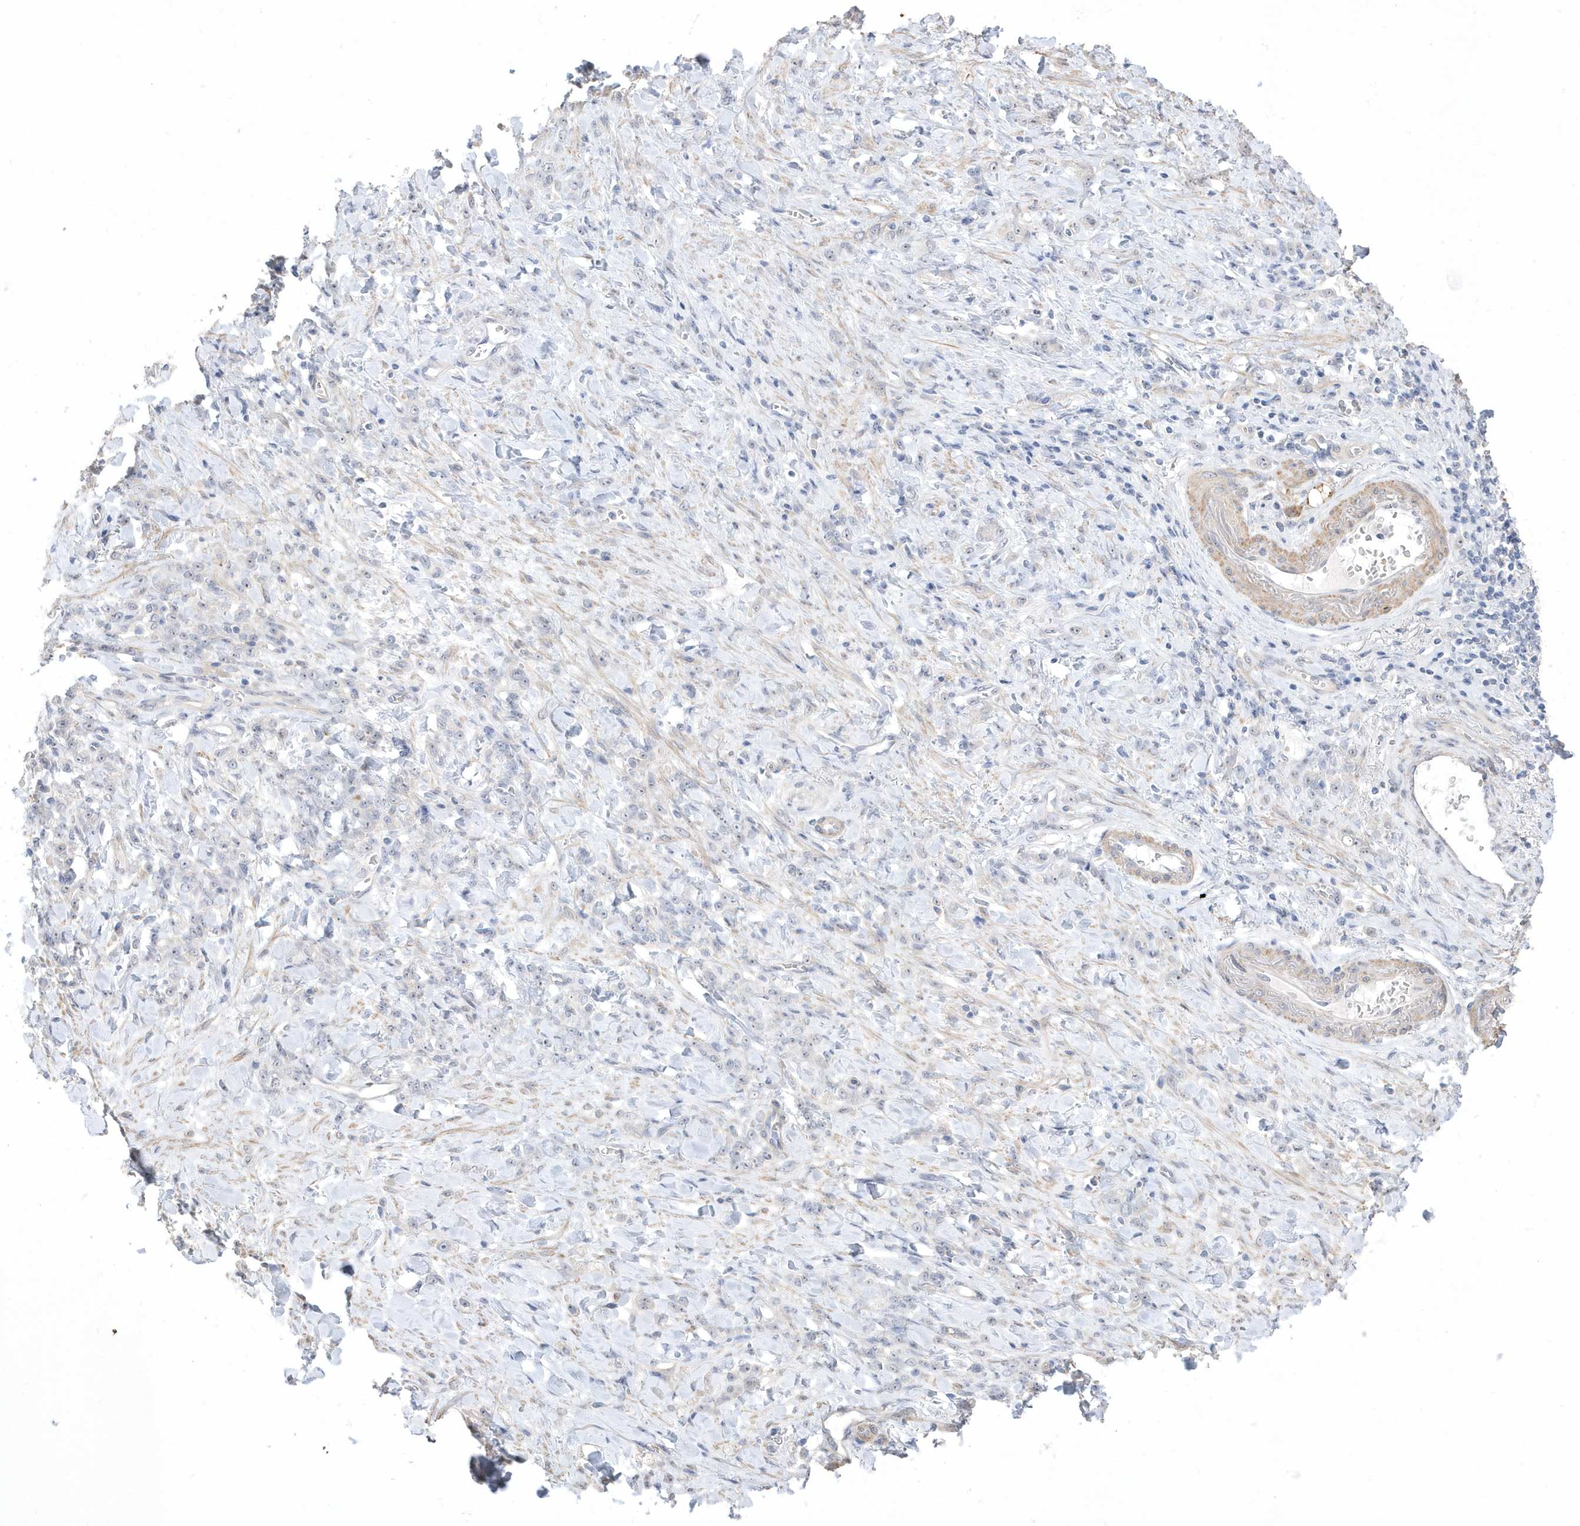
{"staining": {"intensity": "negative", "quantity": "none", "location": "none"}, "tissue": "stomach cancer", "cell_type": "Tumor cells", "image_type": "cancer", "snomed": [{"axis": "morphology", "description": "Normal tissue, NOS"}, {"axis": "morphology", "description": "Adenocarcinoma, NOS"}, {"axis": "topography", "description": "Stomach"}], "caption": "Tumor cells show no significant expression in stomach adenocarcinoma.", "gene": "GTPBP6", "patient": {"sex": "male", "age": 82}}